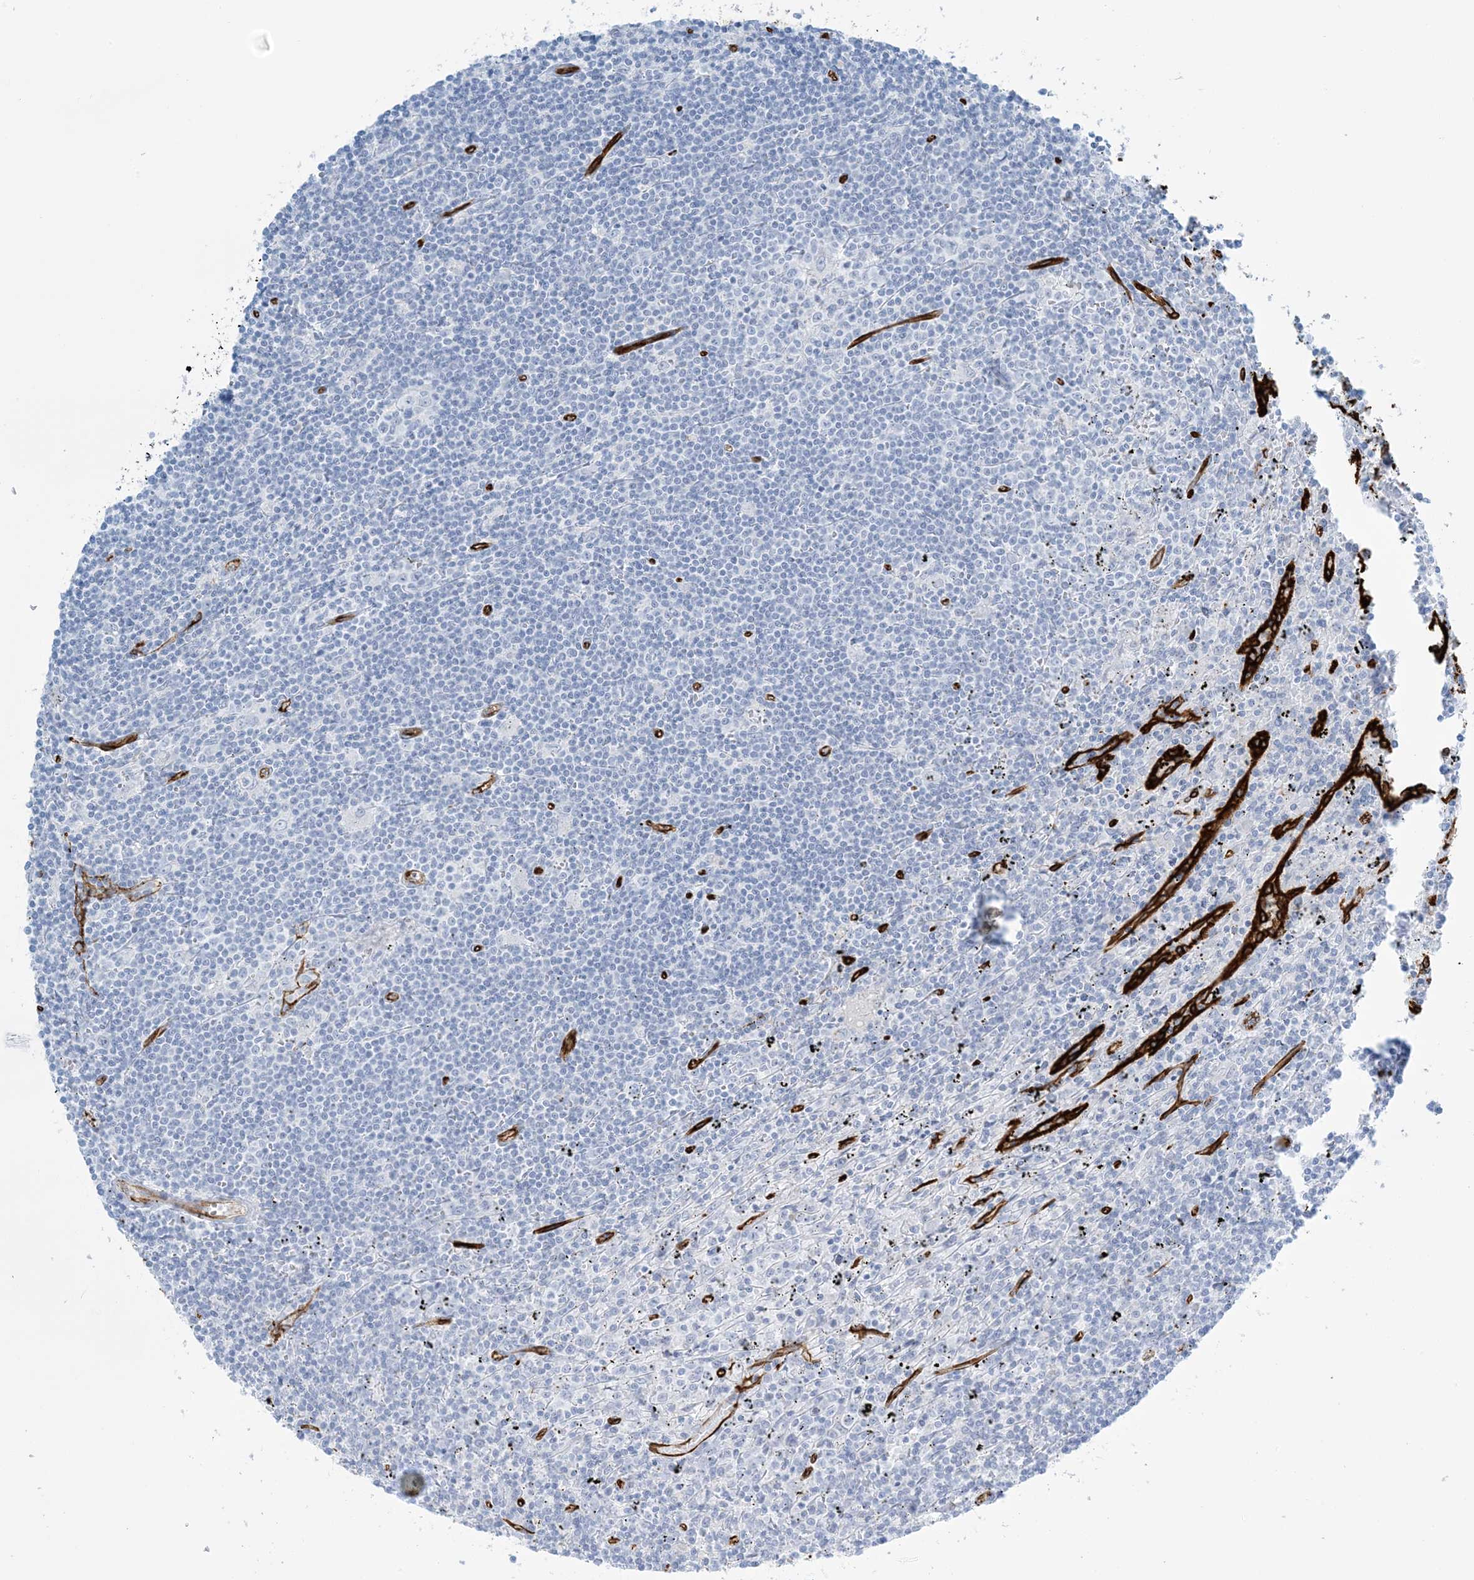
{"staining": {"intensity": "negative", "quantity": "none", "location": "none"}, "tissue": "lymphoma", "cell_type": "Tumor cells", "image_type": "cancer", "snomed": [{"axis": "morphology", "description": "Malignant lymphoma, non-Hodgkin's type, Low grade"}, {"axis": "topography", "description": "Spleen"}], "caption": "Immunohistochemistry histopathology image of neoplastic tissue: low-grade malignant lymphoma, non-Hodgkin's type stained with DAB demonstrates no significant protein positivity in tumor cells.", "gene": "EPS8L3", "patient": {"sex": "male", "age": 76}}